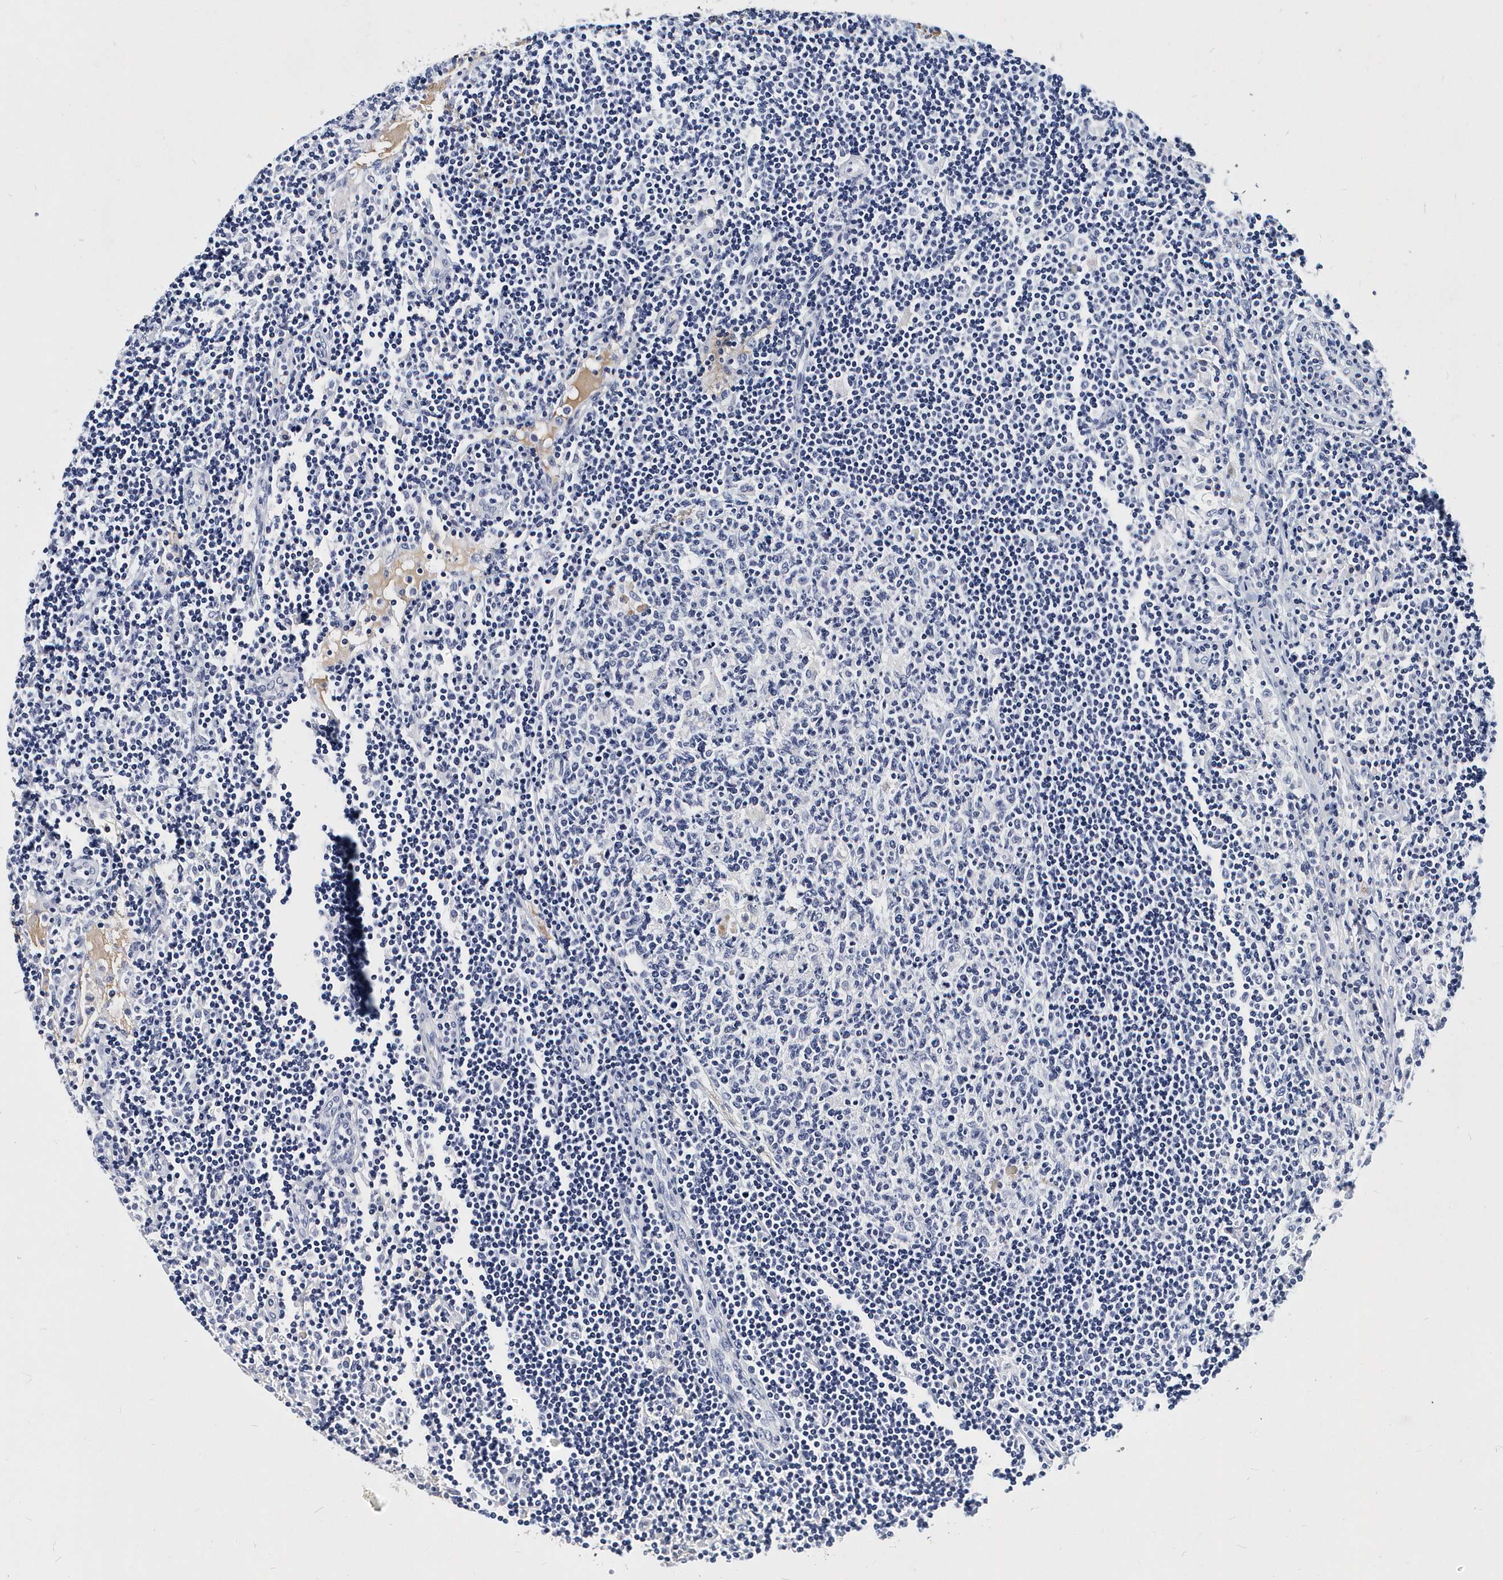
{"staining": {"intensity": "negative", "quantity": "none", "location": "none"}, "tissue": "lymph node", "cell_type": "Germinal center cells", "image_type": "normal", "snomed": [{"axis": "morphology", "description": "Normal tissue, NOS"}, {"axis": "topography", "description": "Lymph node"}], "caption": "This is an immunohistochemistry (IHC) photomicrograph of unremarkable human lymph node. There is no expression in germinal center cells.", "gene": "ITGA2B", "patient": {"sex": "female", "age": 53}}